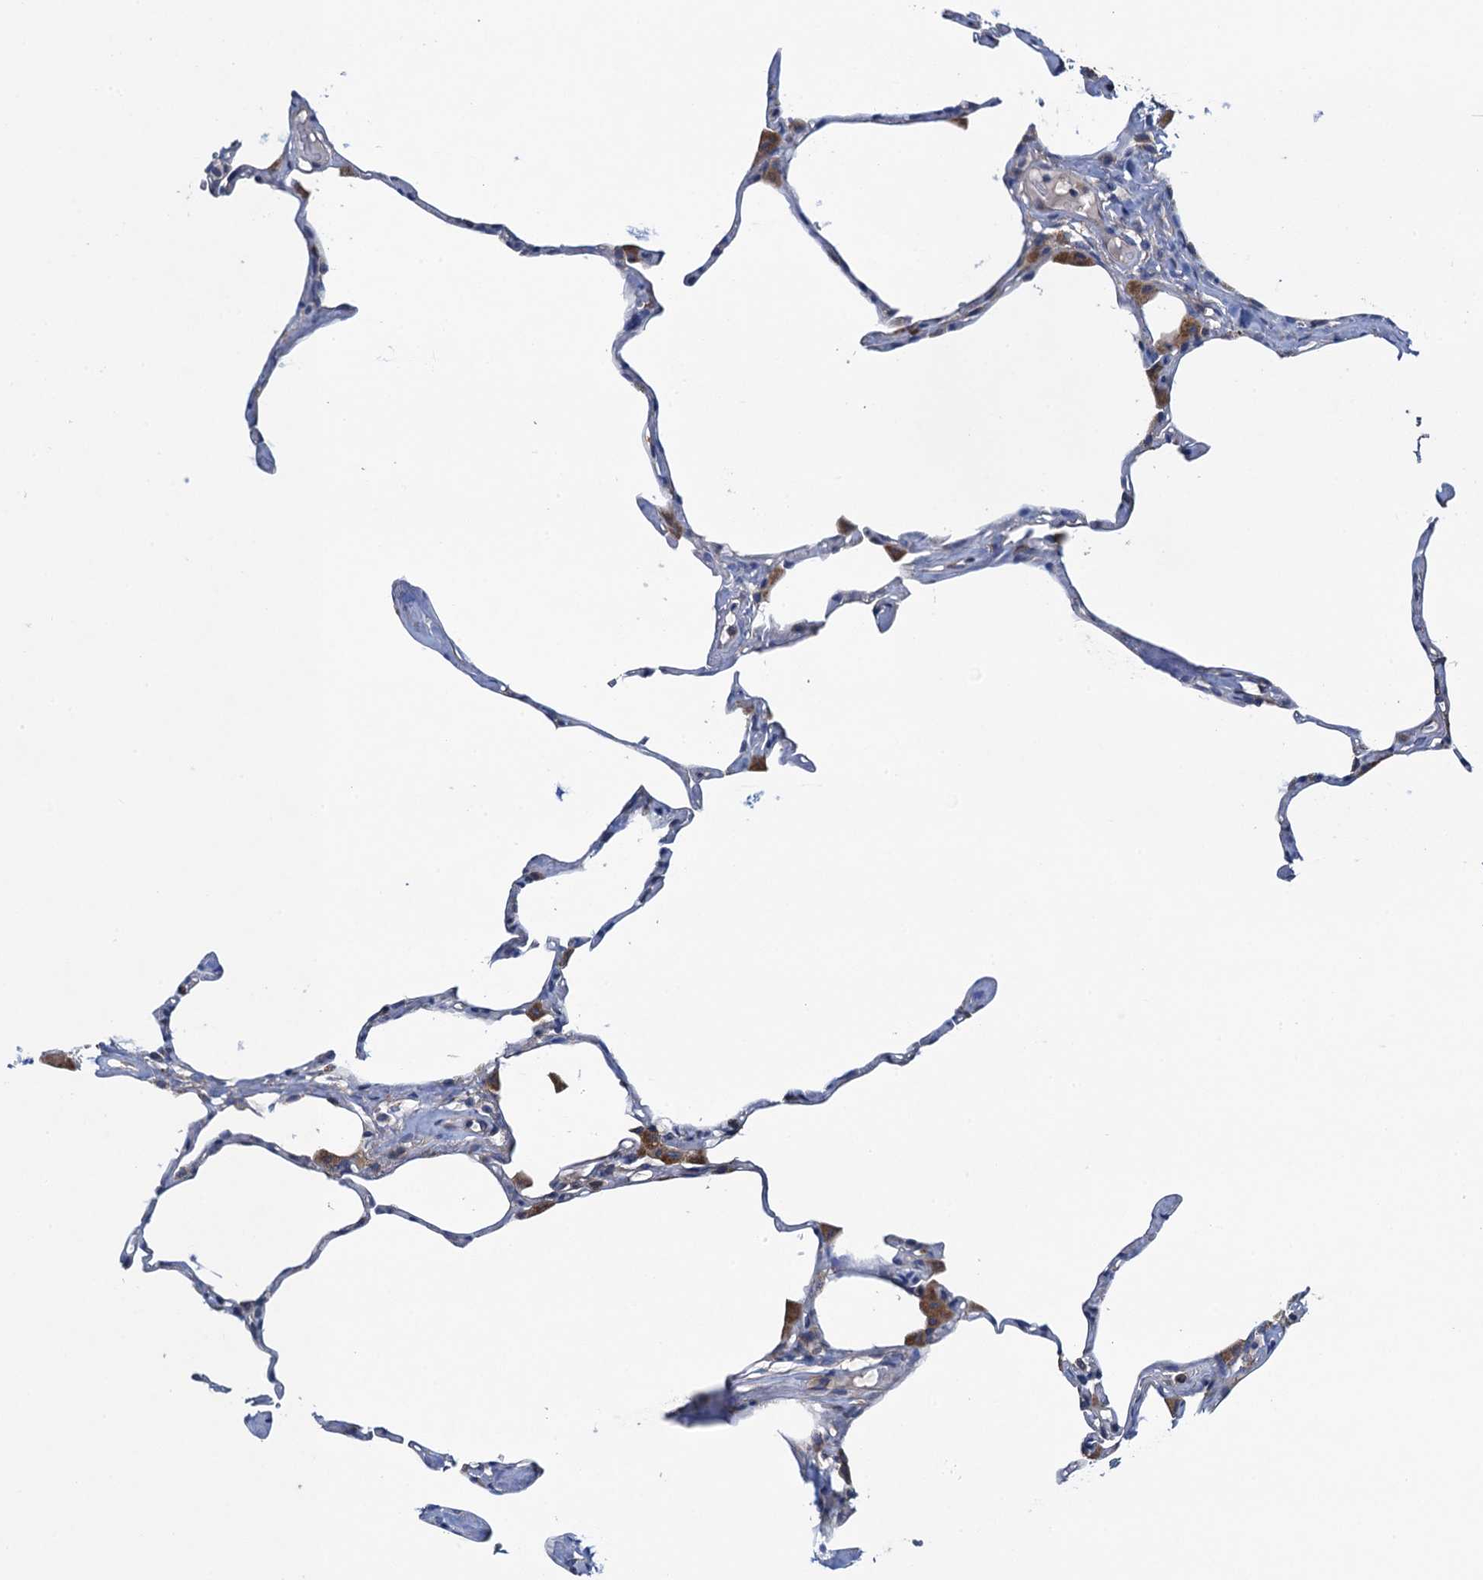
{"staining": {"intensity": "negative", "quantity": "none", "location": "none"}, "tissue": "lung", "cell_type": "Alveolar cells", "image_type": "normal", "snomed": [{"axis": "morphology", "description": "Normal tissue, NOS"}, {"axis": "topography", "description": "Lung"}], "caption": "IHC of benign lung displays no positivity in alveolar cells. (DAB IHC with hematoxylin counter stain).", "gene": "ADCY9", "patient": {"sex": "male", "age": 65}}